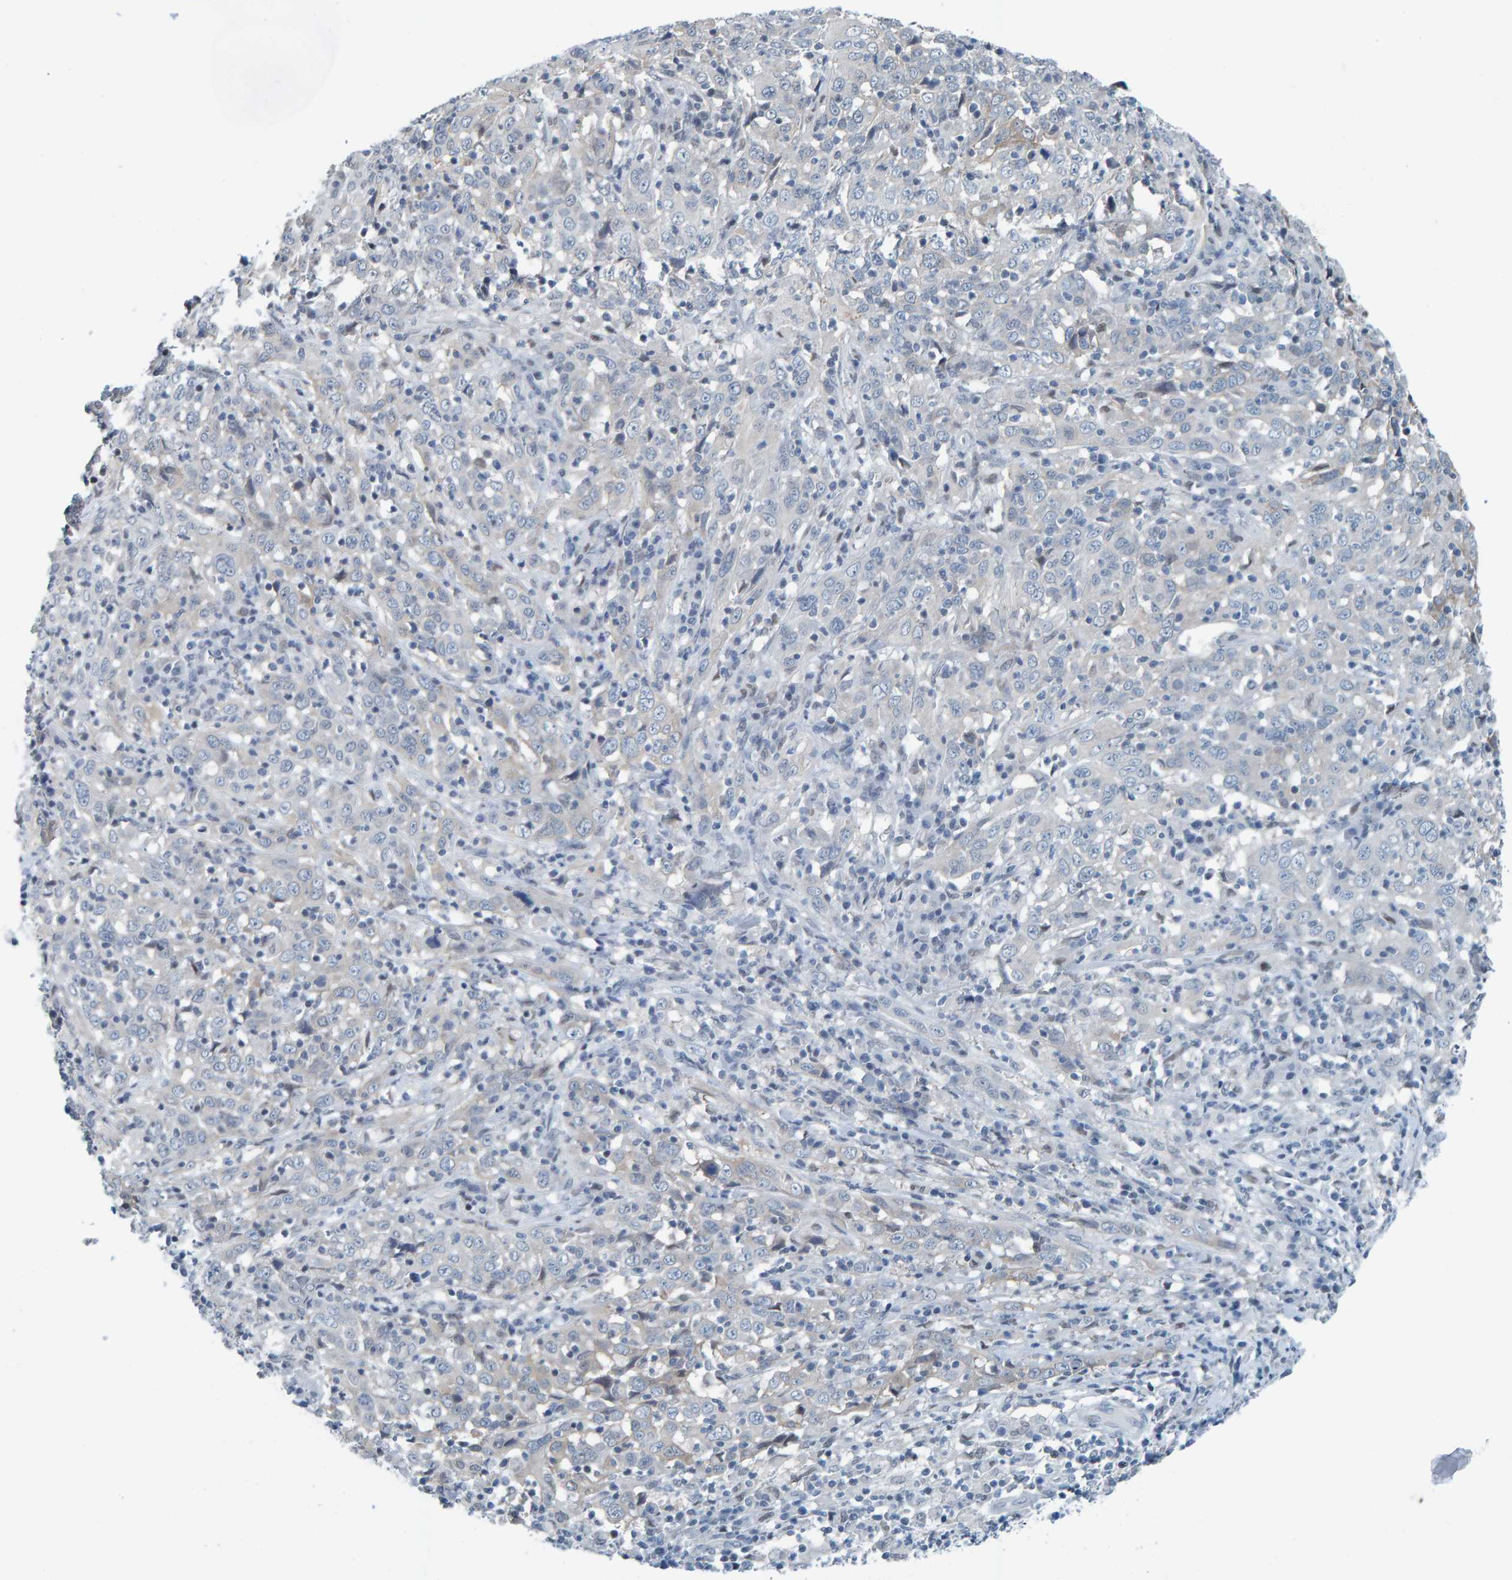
{"staining": {"intensity": "negative", "quantity": "none", "location": "none"}, "tissue": "cervical cancer", "cell_type": "Tumor cells", "image_type": "cancer", "snomed": [{"axis": "morphology", "description": "Squamous cell carcinoma, NOS"}, {"axis": "topography", "description": "Cervix"}], "caption": "The image shows no significant positivity in tumor cells of squamous cell carcinoma (cervical).", "gene": "CNP", "patient": {"sex": "female", "age": 46}}